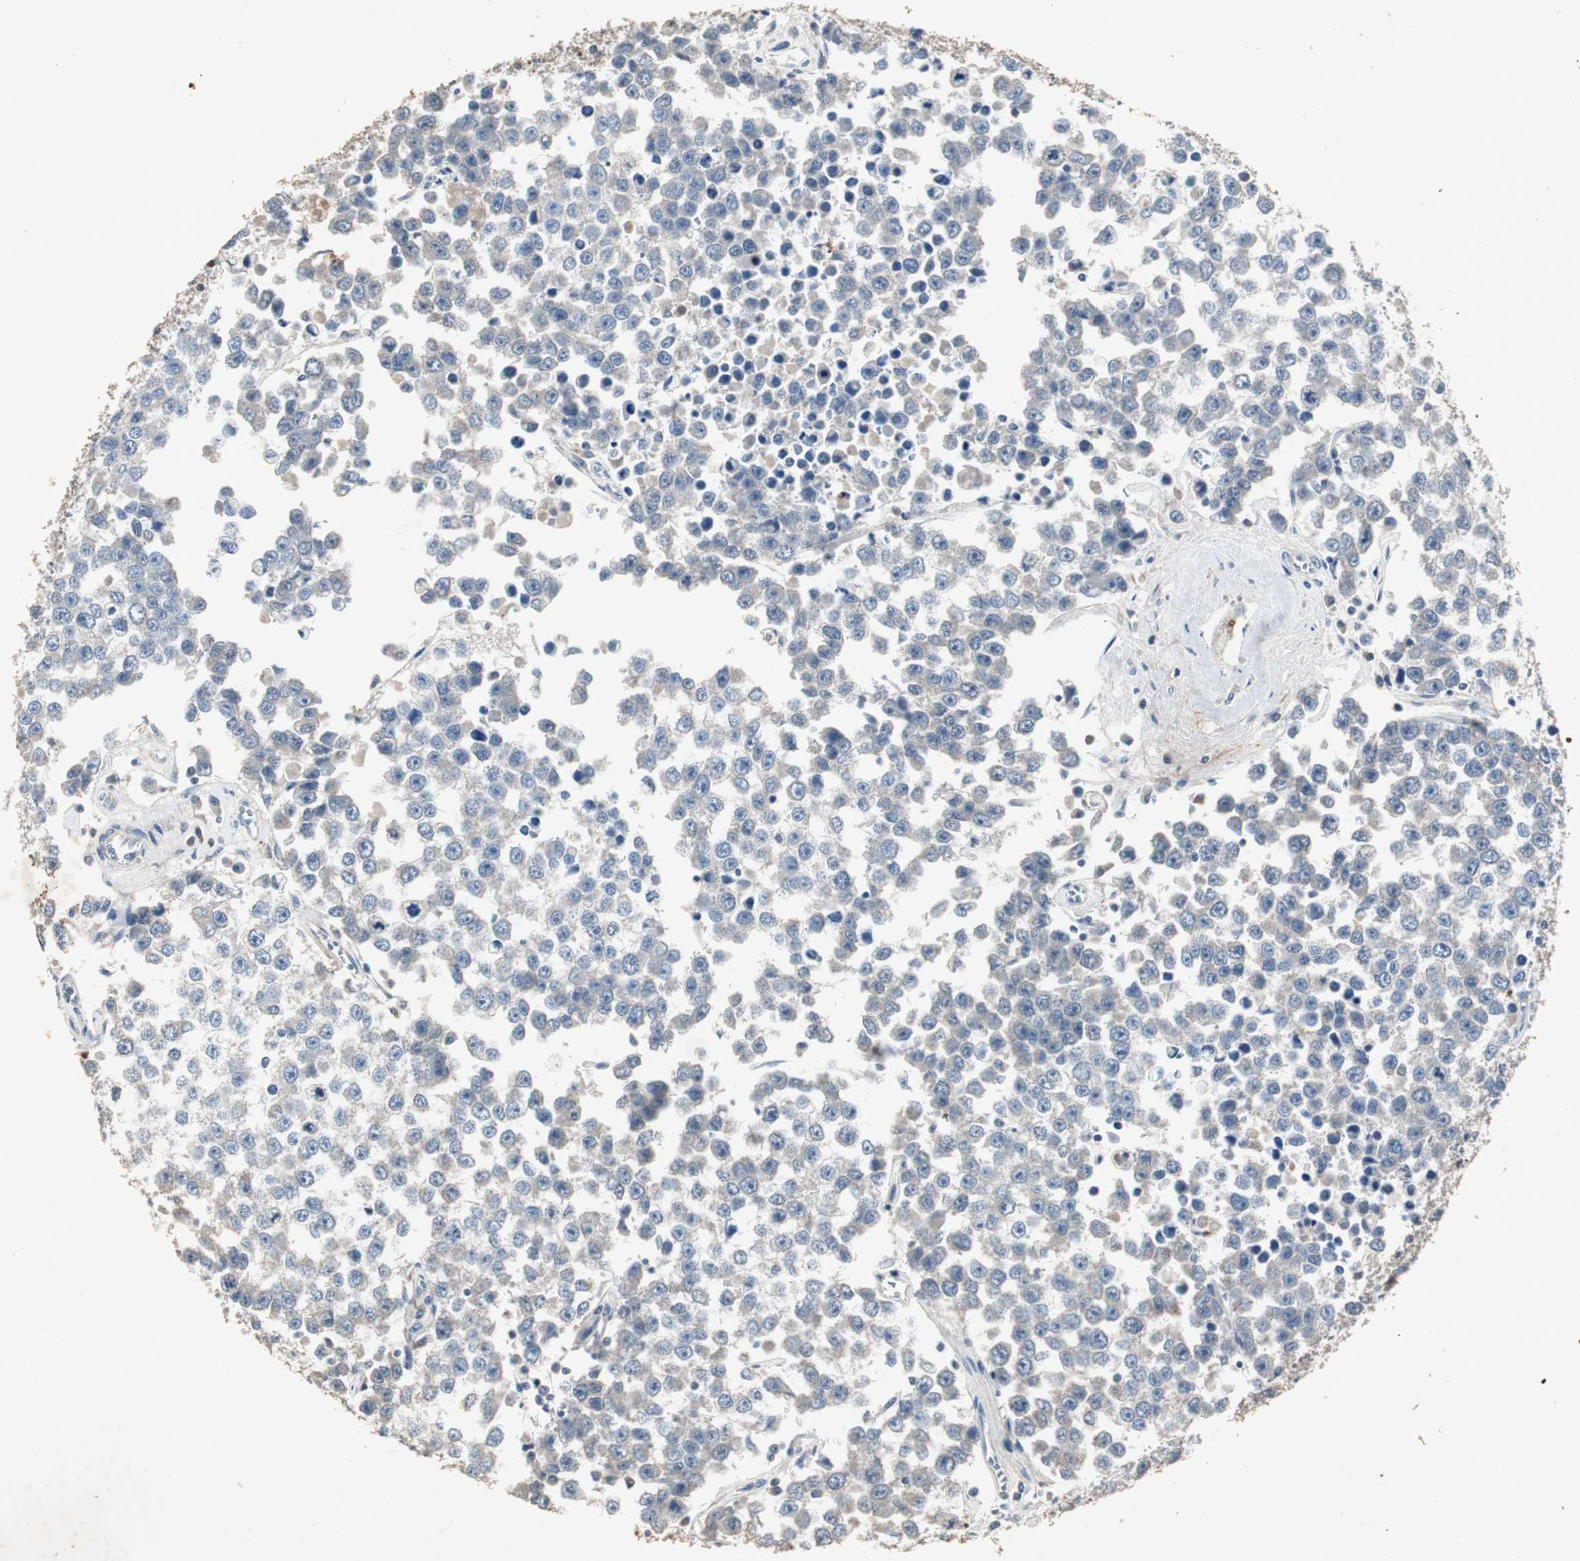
{"staining": {"intensity": "negative", "quantity": "none", "location": "none"}, "tissue": "testis cancer", "cell_type": "Tumor cells", "image_type": "cancer", "snomed": [{"axis": "morphology", "description": "Seminoma, NOS"}, {"axis": "morphology", "description": "Carcinoma, Embryonal, NOS"}, {"axis": "topography", "description": "Testis"}], "caption": "A high-resolution histopathology image shows immunohistochemistry staining of testis cancer, which exhibits no significant staining in tumor cells.", "gene": "ADNP2", "patient": {"sex": "male", "age": 52}}